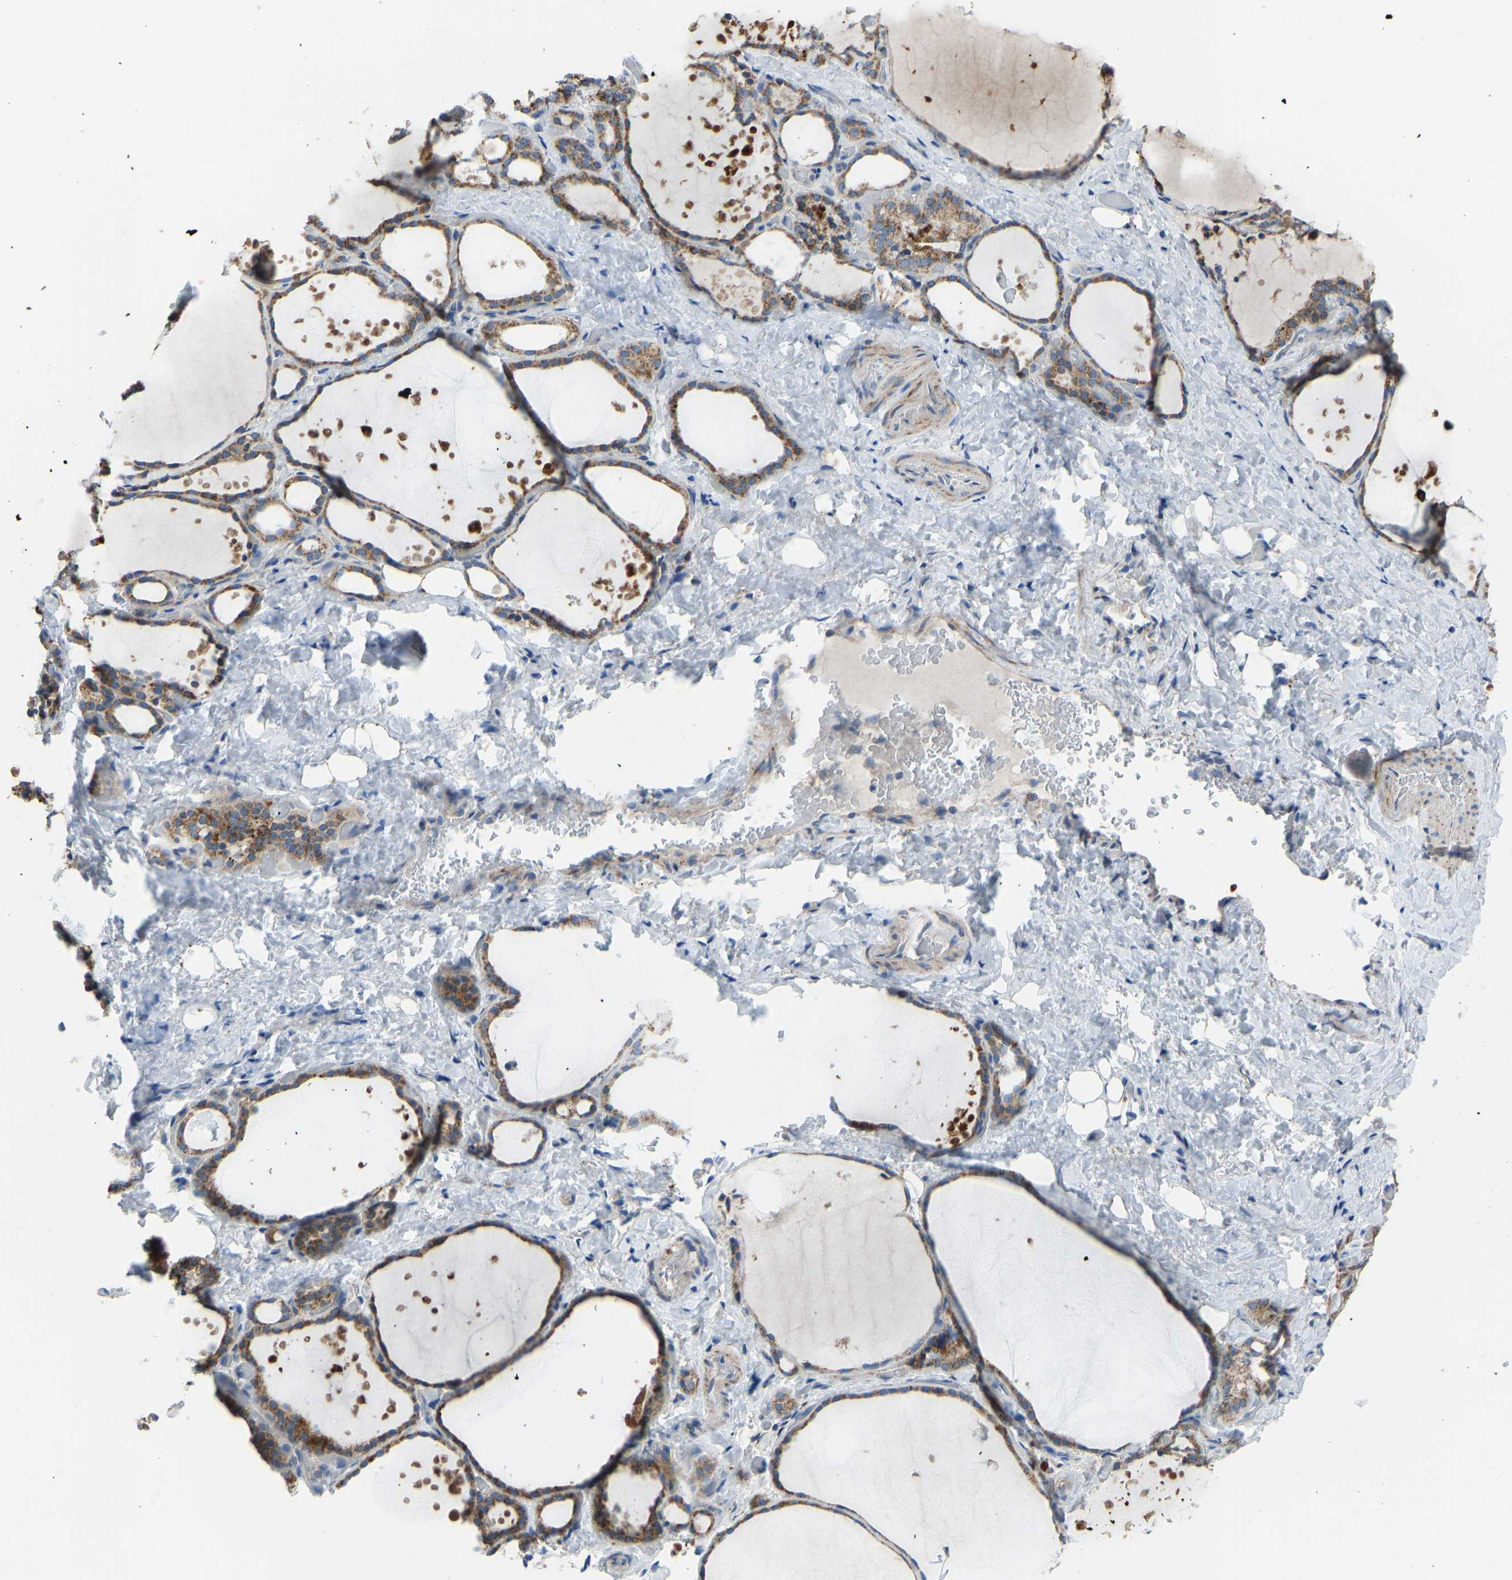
{"staining": {"intensity": "moderate", "quantity": ">75%", "location": "cytoplasmic/membranous"}, "tissue": "thyroid gland", "cell_type": "Glandular cells", "image_type": "normal", "snomed": [{"axis": "morphology", "description": "Normal tissue, NOS"}, {"axis": "topography", "description": "Thyroid gland"}], "caption": "Normal thyroid gland was stained to show a protein in brown. There is medium levels of moderate cytoplasmic/membranous positivity in approximately >75% of glandular cells. (IHC, brightfield microscopy, high magnification).", "gene": "SMIM20", "patient": {"sex": "female", "age": 44}}